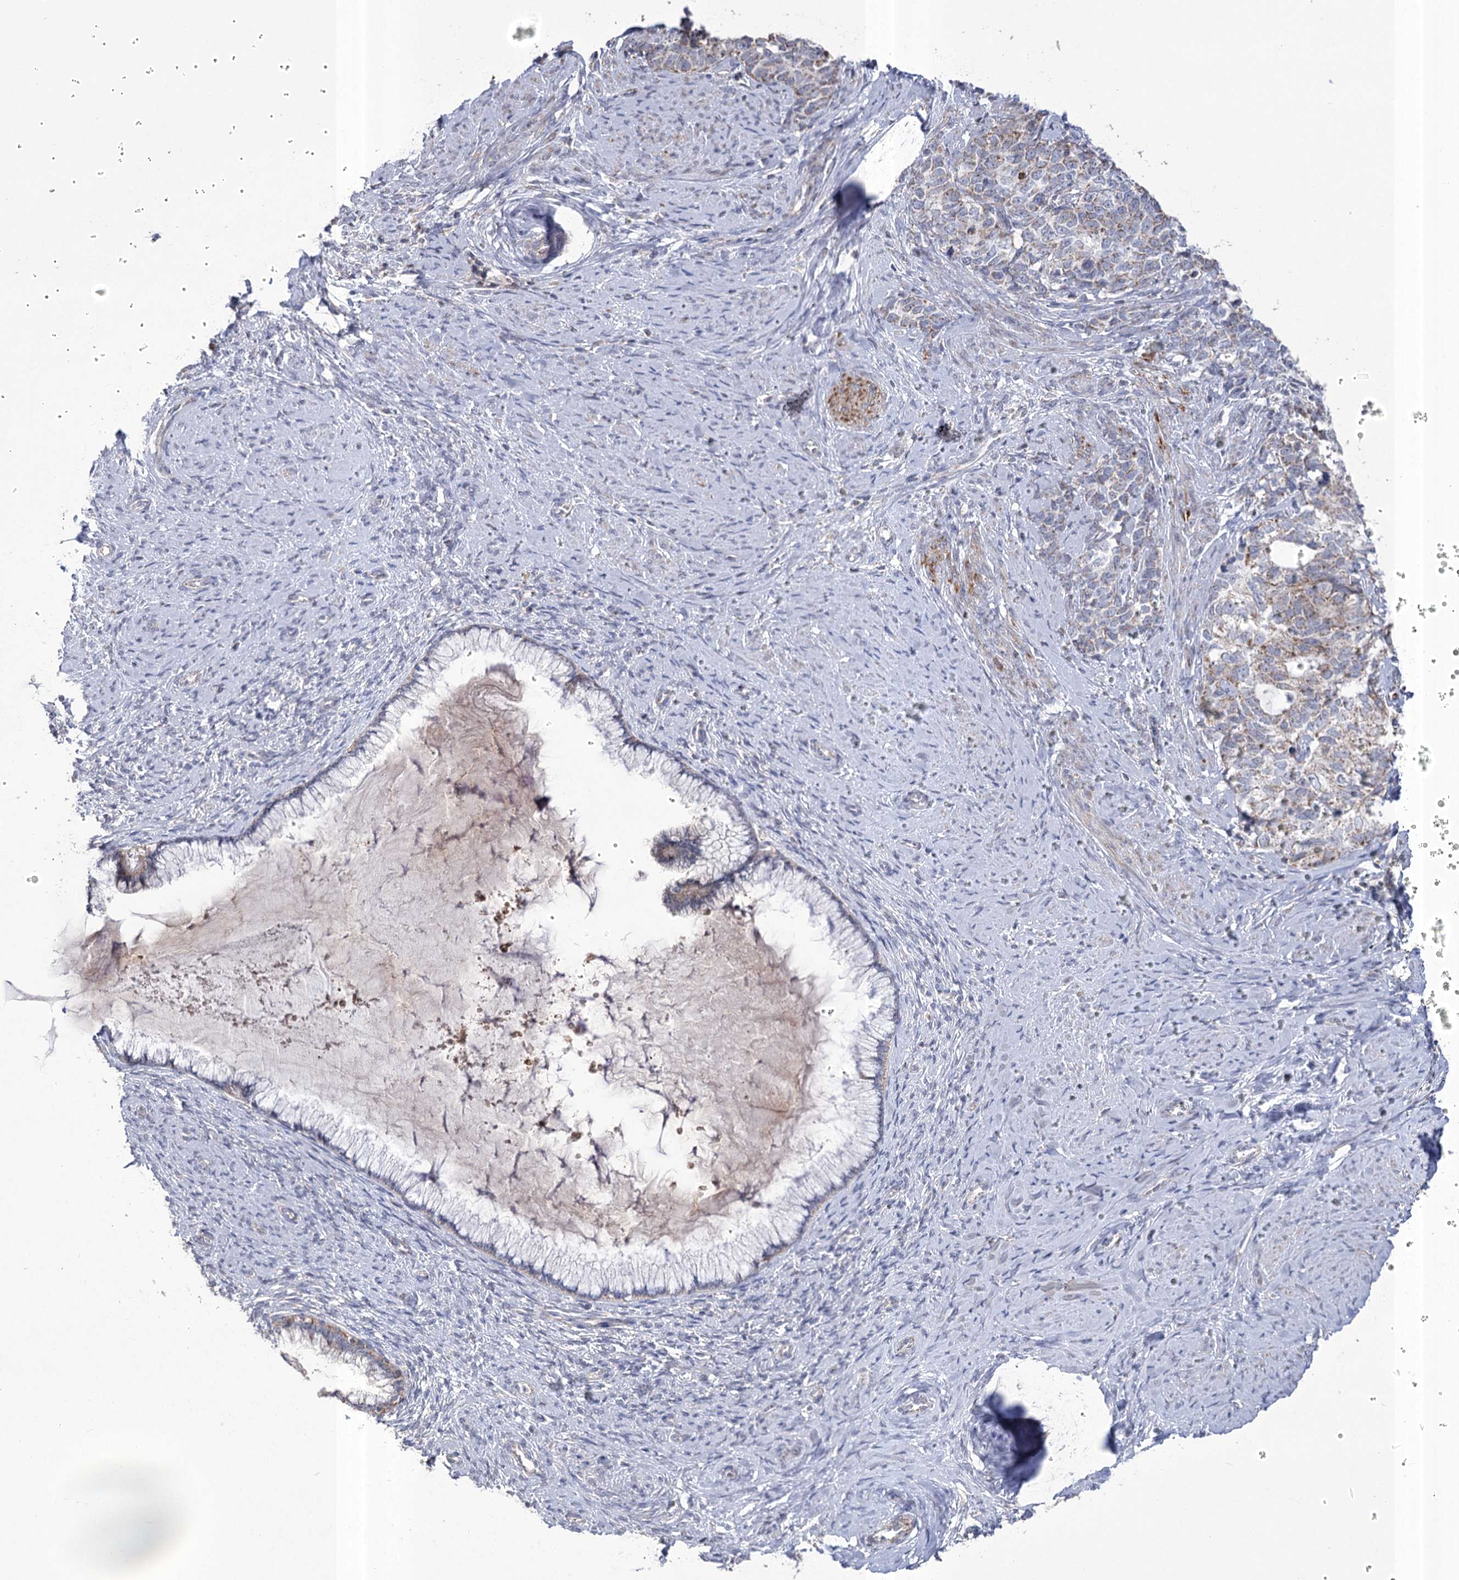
{"staining": {"intensity": "weak", "quantity": "25%-75%", "location": "cytoplasmic/membranous"}, "tissue": "cervical cancer", "cell_type": "Tumor cells", "image_type": "cancer", "snomed": [{"axis": "morphology", "description": "Squamous cell carcinoma, NOS"}, {"axis": "topography", "description": "Cervix"}], "caption": "Cervical cancer (squamous cell carcinoma) stained with DAB (3,3'-diaminobenzidine) IHC displays low levels of weak cytoplasmic/membranous staining in approximately 25%-75% of tumor cells.", "gene": "PDHB", "patient": {"sex": "female", "age": 63}}